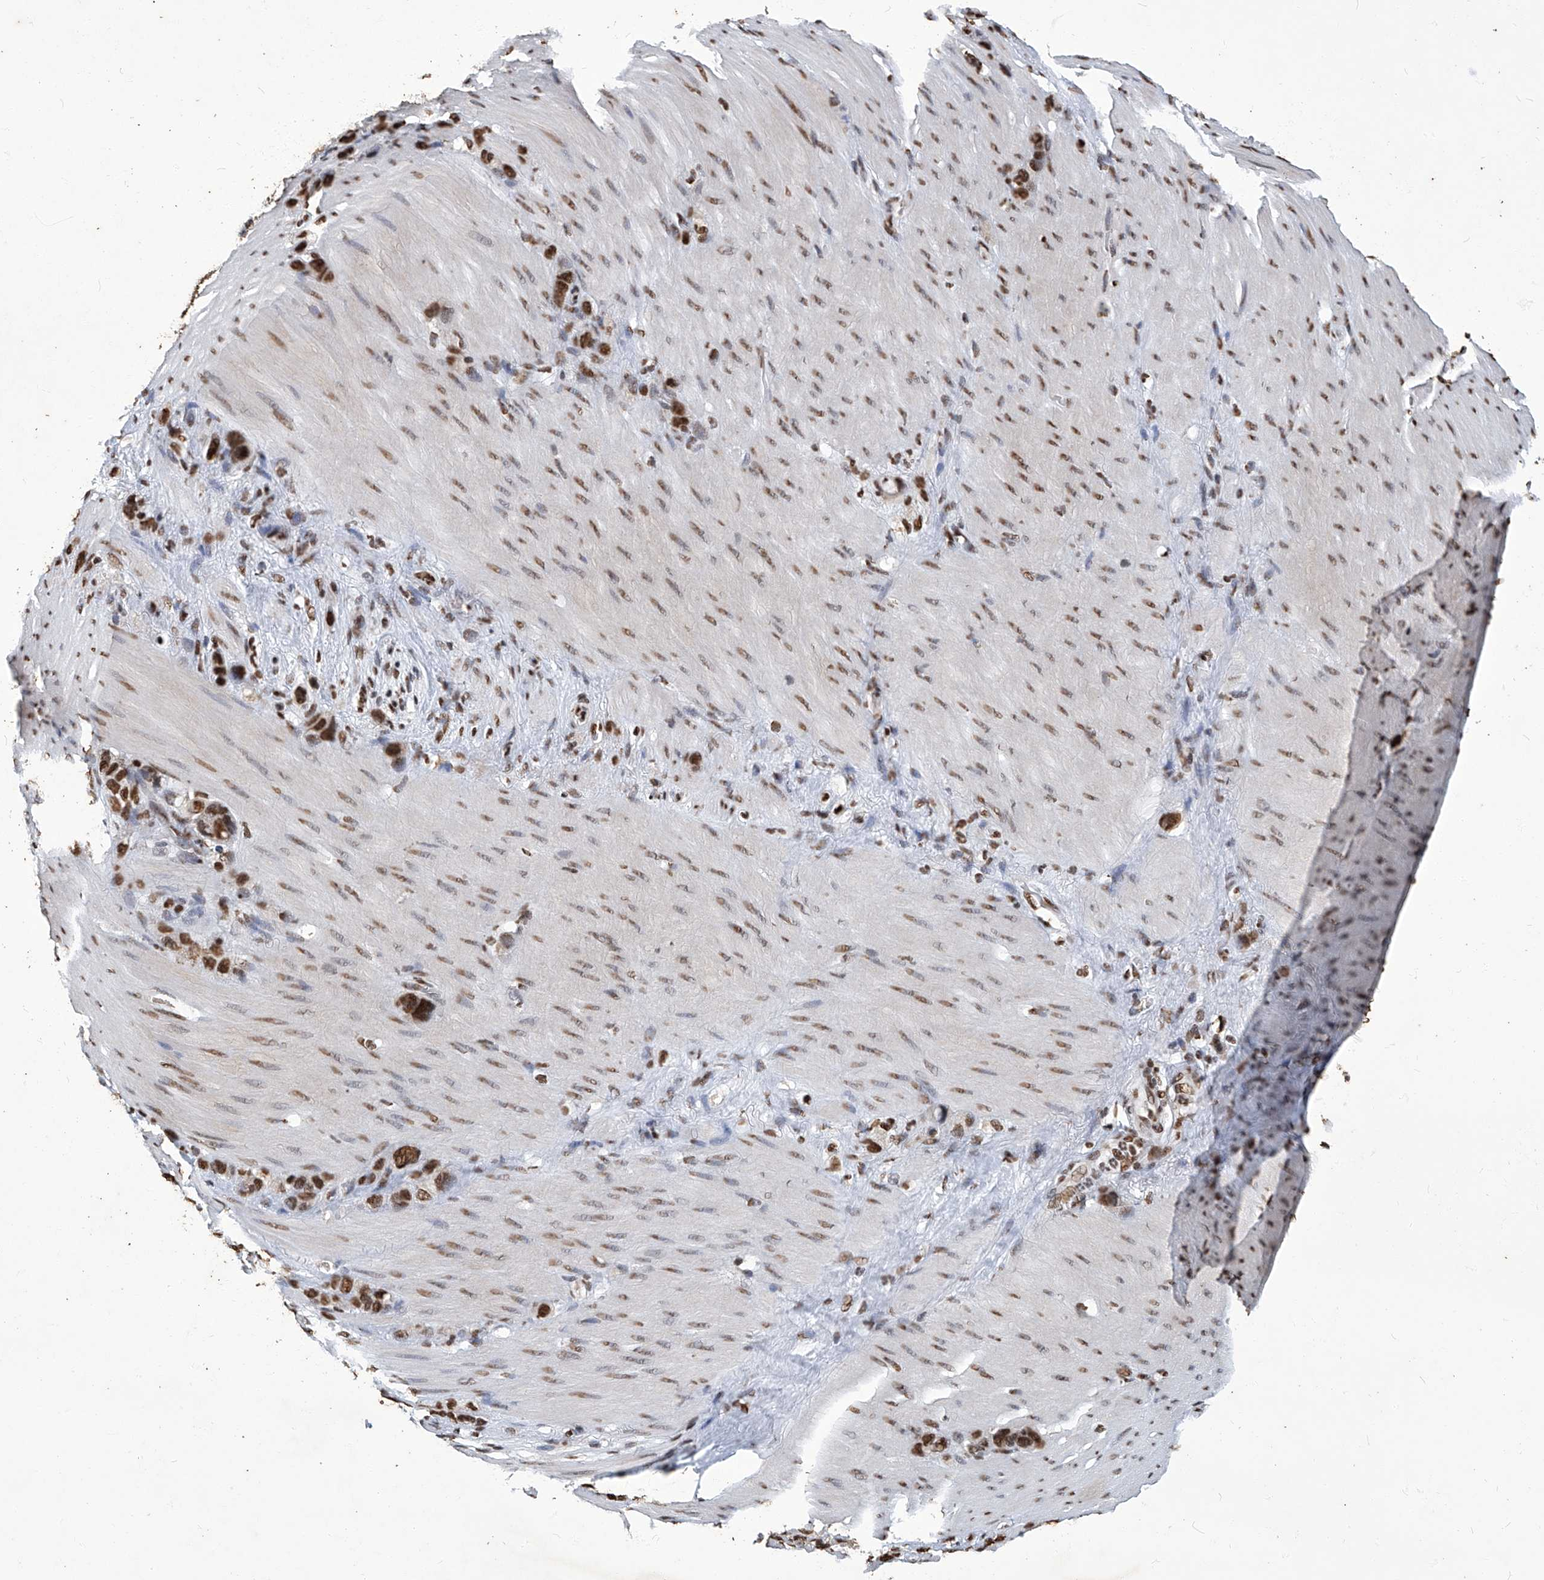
{"staining": {"intensity": "moderate", "quantity": ">75%", "location": "nuclear"}, "tissue": "stomach cancer", "cell_type": "Tumor cells", "image_type": "cancer", "snomed": [{"axis": "morphology", "description": "Normal tissue, NOS"}, {"axis": "morphology", "description": "Adenocarcinoma, NOS"}, {"axis": "morphology", "description": "Adenocarcinoma, High grade"}, {"axis": "topography", "description": "Stomach, upper"}, {"axis": "topography", "description": "Stomach"}], "caption": "High-power microscopy captured an IHC photomicrograph of stomach cancer, revealing moderate nuclear staining in about >75% of tumor cells. (brown staining indicates protein expression, while blue staining denotes nuclei).", "gene": "HBP1", "patient": {"sex": "female", "age": 65}}